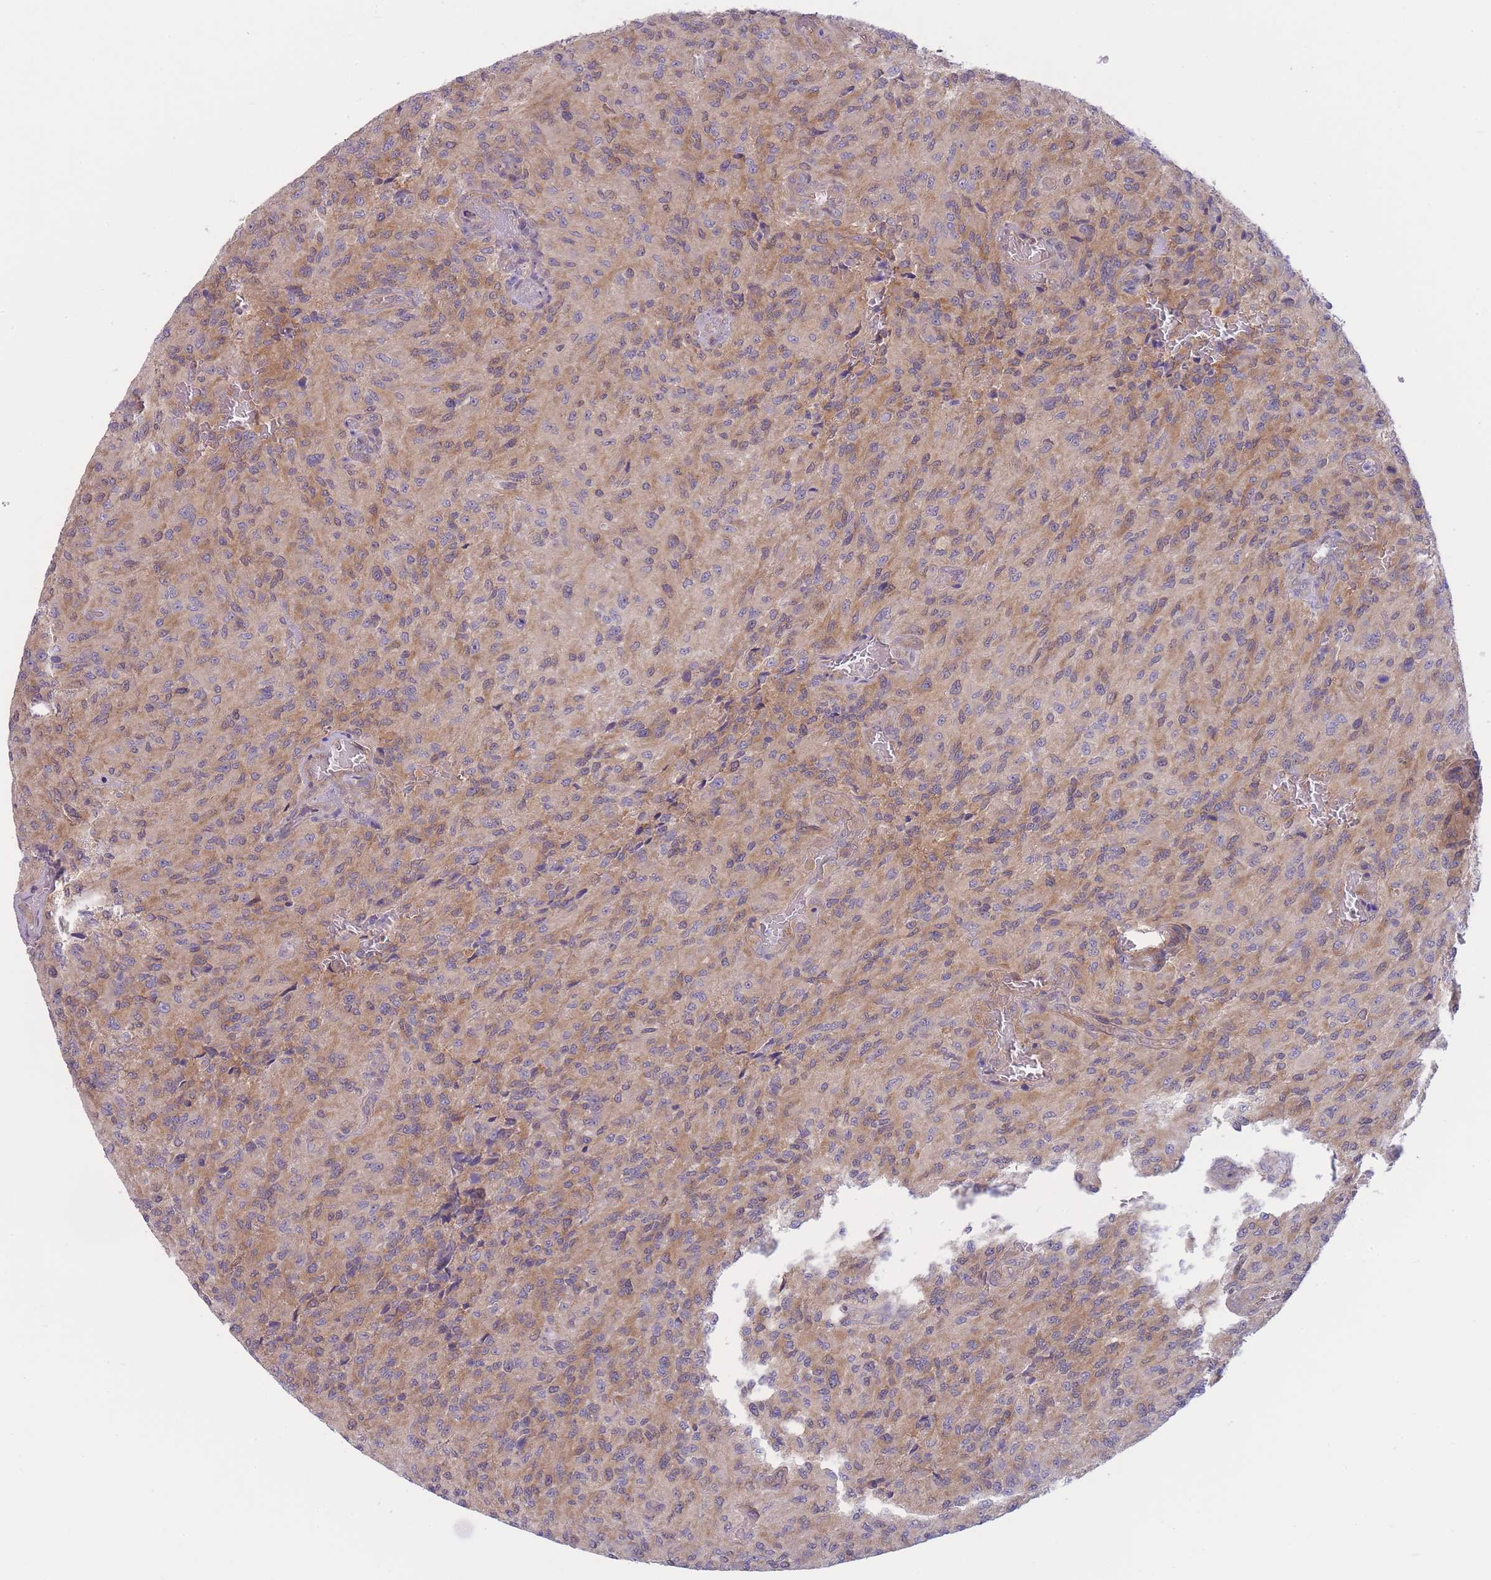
{"staining": {"intensity": "weak", "quantity": "<25%", "location": "cytoplasmic/membranous"}, "tissue": "glioma", "cell_type": "Tumor cells", "image_type": "cancer", "snomed": [{"axis": "morphology", "description": "Normal tissue, NOS"}, {"axis": "morphology", "description": "Glioma, malignant, High grade"}, {"axis": "topography", "description": "Cerebral cortex"}], "caption": "Micrograph shows no protein staining in tumor cells of glioma tissue. (Stains: DAB (3,3'-diaminobenzidine) immunohistochemistry (IHC) with hematoxylin counter stain, Microscopy: brightfield microscopy at high magnification).", "gene": "PFDN6", "patient": {"sex": "male", "age": 56}}